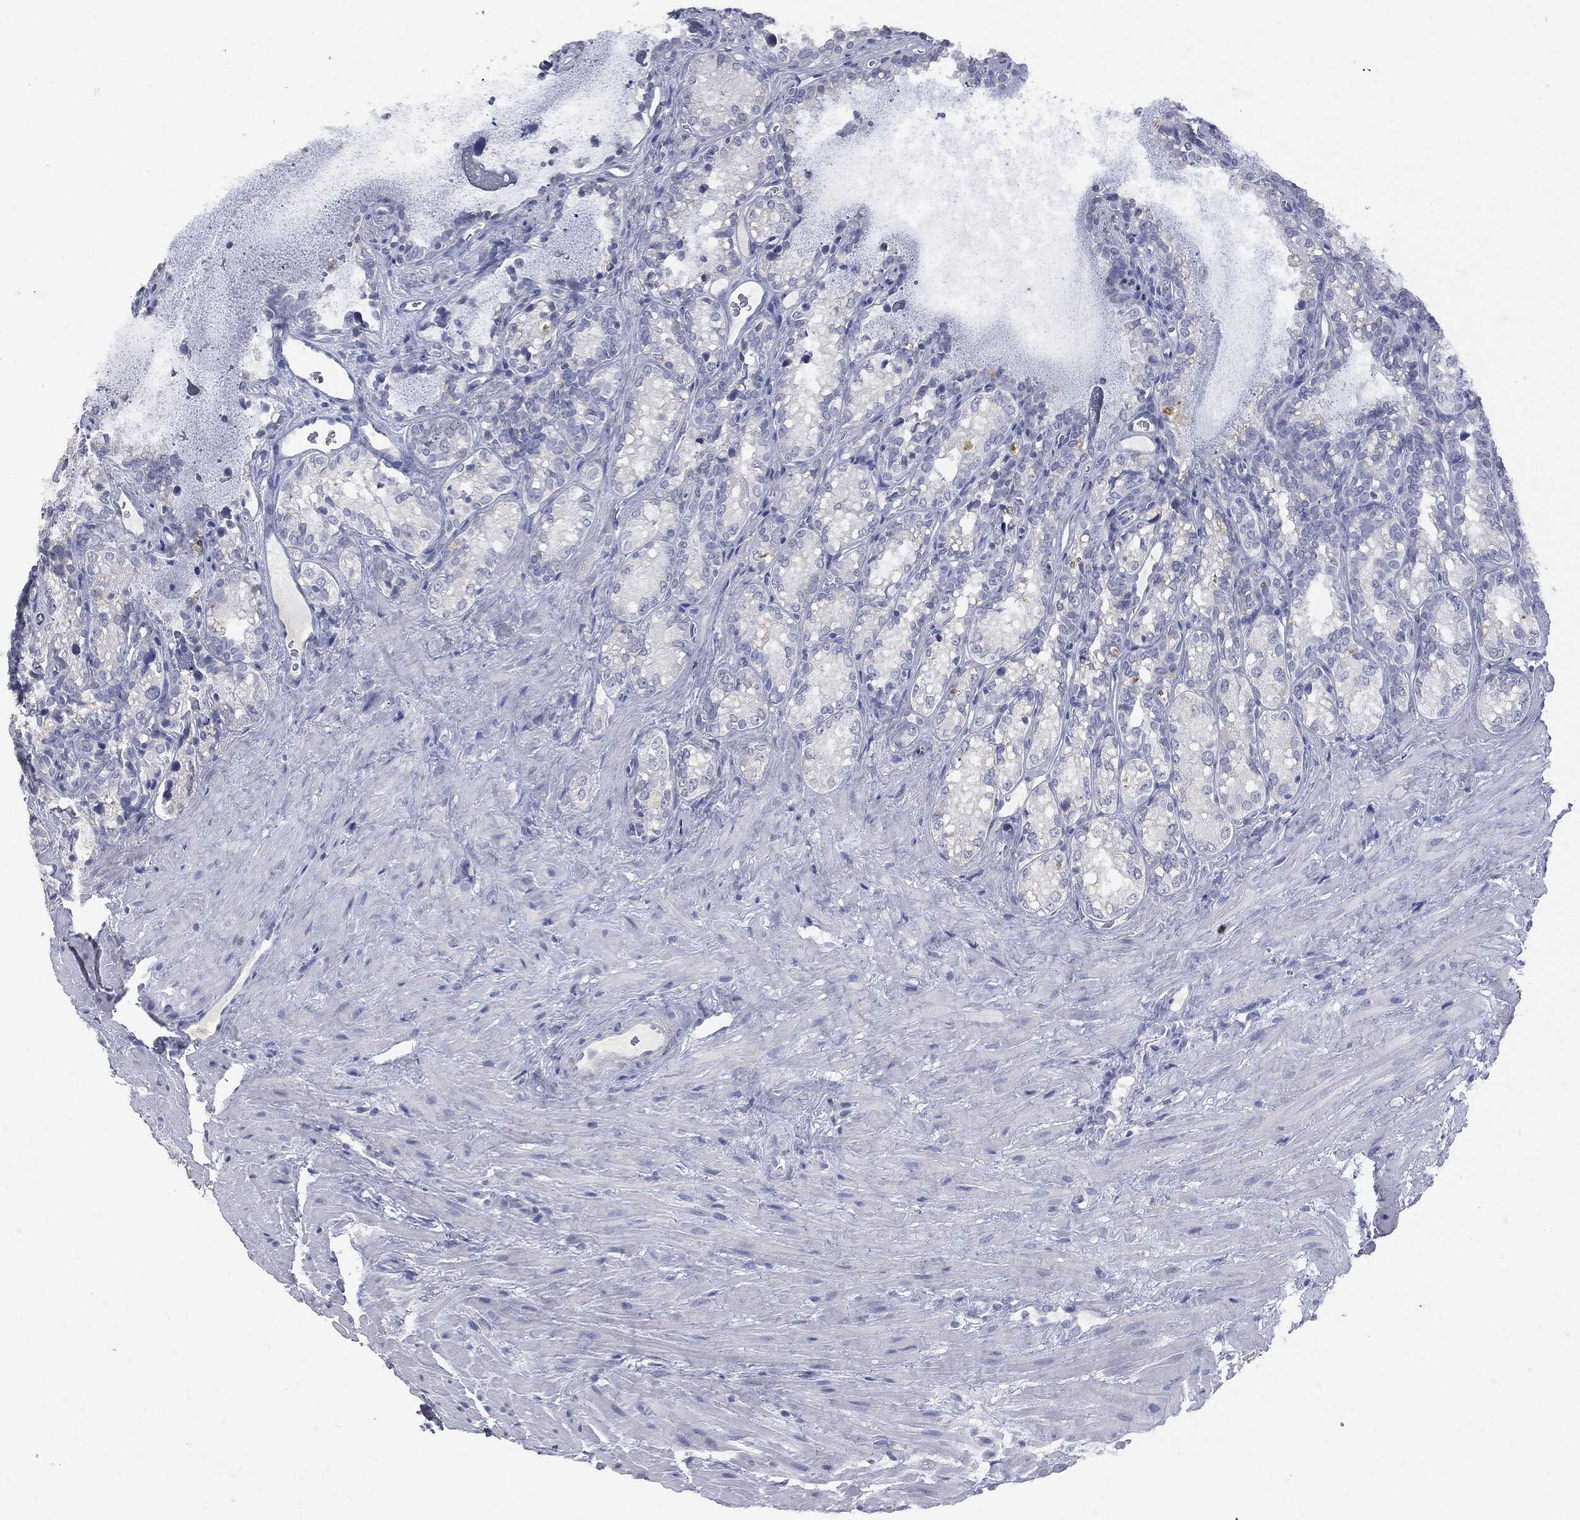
{"staining": {"intensity": "negative", "quantity": "none", "location": "none"}, "tissue": "seminal vesicle", "cell_type": "Glandular cells", "image_type": "normal", "snomed": [{"axis": "morphology", "description": "Normal tissue, NOS"}, {"axis": "topography", "description": "Seminal veicle"}], "caption": "High power microscopy photomicrograph of an IHC micrograph of benign seminal vesicle, revealing no significant staining in glandular cells.", "gene": "UBE2C", "patient": {"sex": "male", "age": 68}}